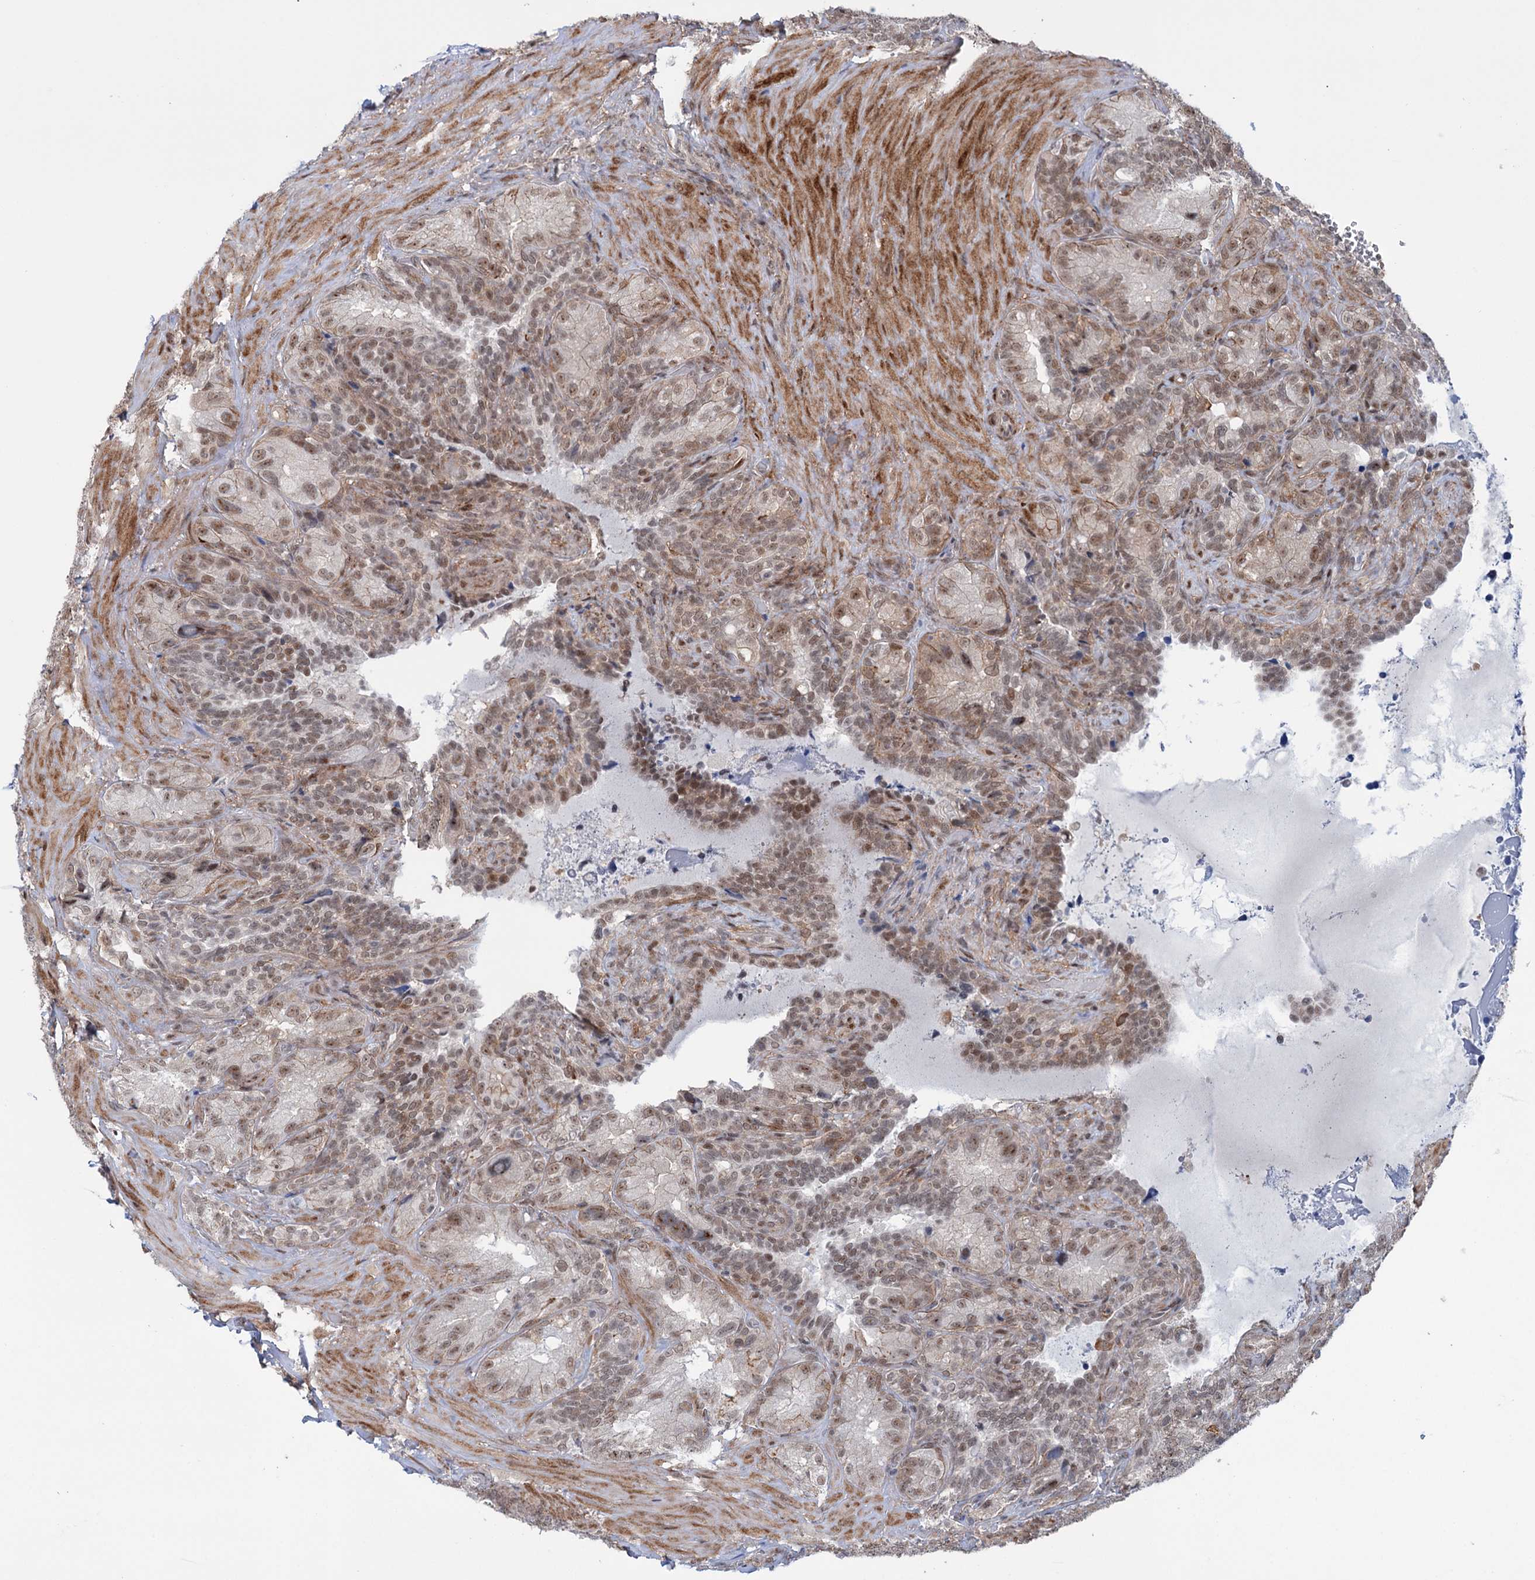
{"staining": {"intensity": "moderate", "quantity": ">75%", "location": "nuclear"}, "tissue": "seminal vesicle", "cell_type": "Glandular cells", "image_type": "normal", "snomed": [{"axis": "morphology", "description": "Normal tissue, NOS"}, {"axis": "topography", "description": "Seminal veicle"}, {"axis": "topography", "description": "Peripheral nerve tissue"}], "caption": "Immunohistochemical staining of benign seminal vesicle displays medium levels of moderate nuclear staining in approximately >75% of glandular cells.", "gene": "FAM53A", "patient": {"sex": "male", "age": 67}}